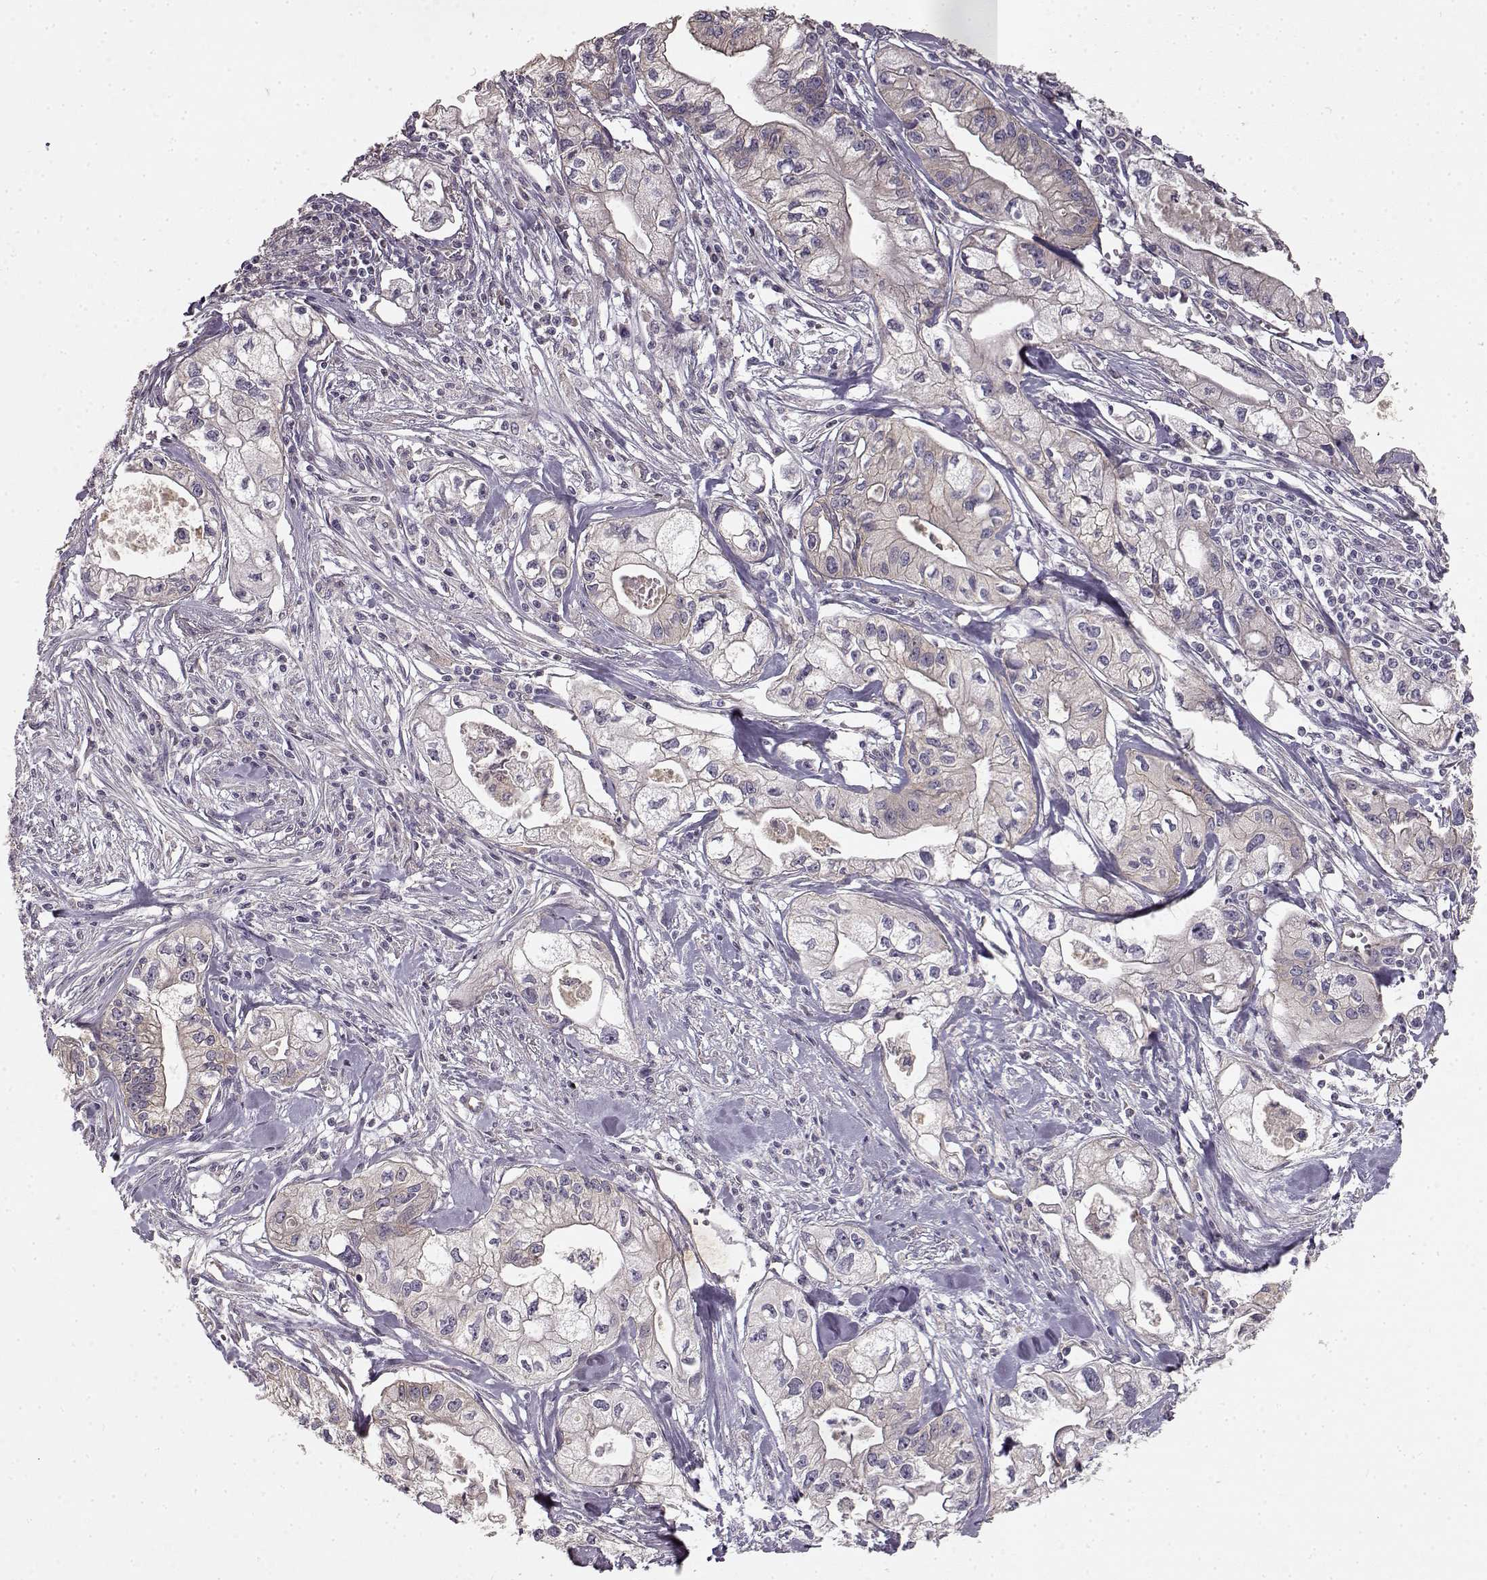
{"staining": {"intensity": "negative", "quantity": "none", "location": "none"}, "tissue": "pancreatic cancer", "cell_type": "Tumor cells", "image_type": "cancer", "snomed": [{"axis": "morphology", "description": "Adenocarcinoma, NOS"}, {"axis": "topography", "description": "Pancreas"}], "caption": "Immunohistochemistry micrograph of neoplastic tissue: human adenocarcinoma (pancreatic) stained with DAB (3,3'-diaminobenzidine) displays no significant protein positivity in tumor cells.", "gene": "ERBB3", "patient": {"sex": "male", "age": 70}}